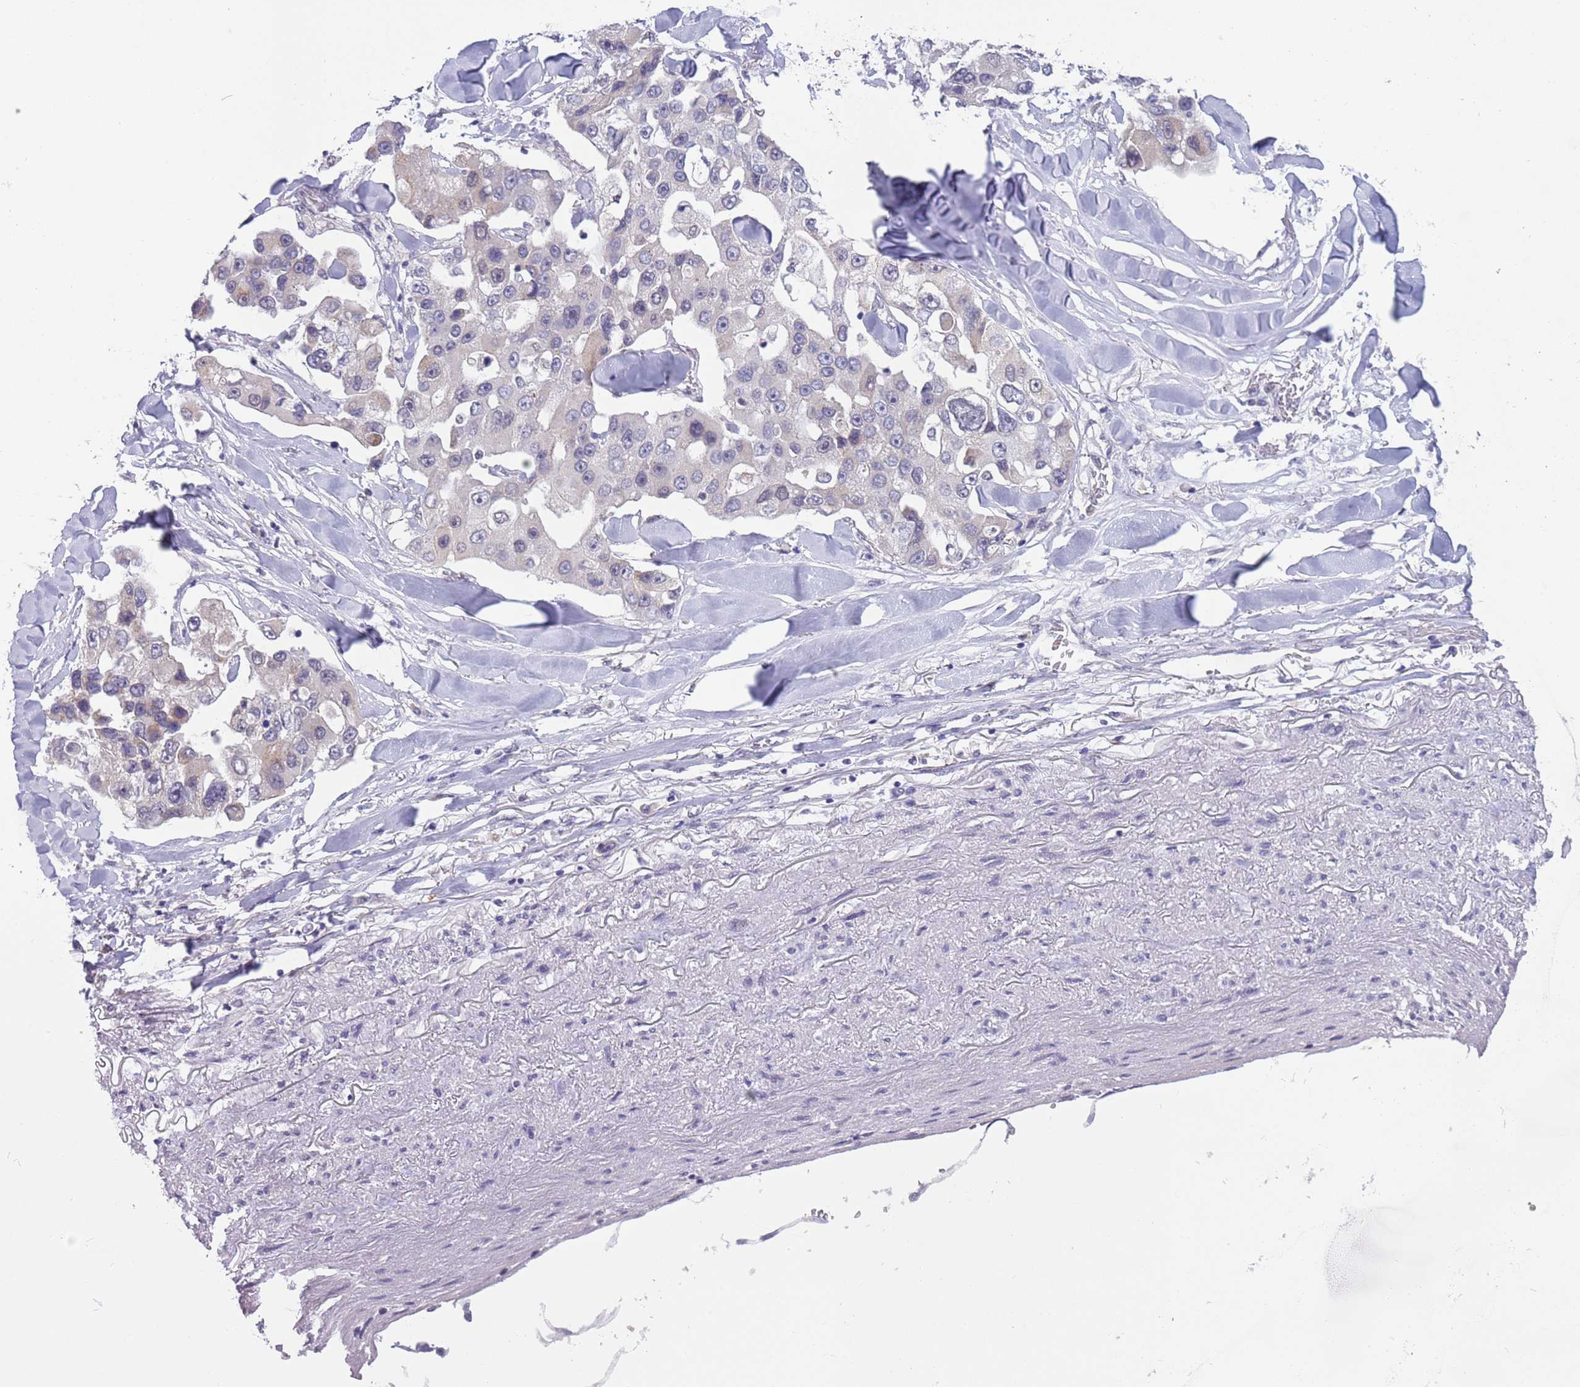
{"staining": {"intensity": "negative", "quantity": "none", "location": "none"}, "tissue": "lung cancer", "cell_type": "Tumor cells", "image_type": "cancer", "snomed": [{"axis": "morphology", "description": "Adenocarcinoma, NOS"}, {"axis": "topography", "description": "Lung"}], "caption": "Lung cancer was stained to show a protein in brown. There is no significant staining in tumor cells.", "gene": "TM2D1", "patient": {"sex": "female", "age": 54}}